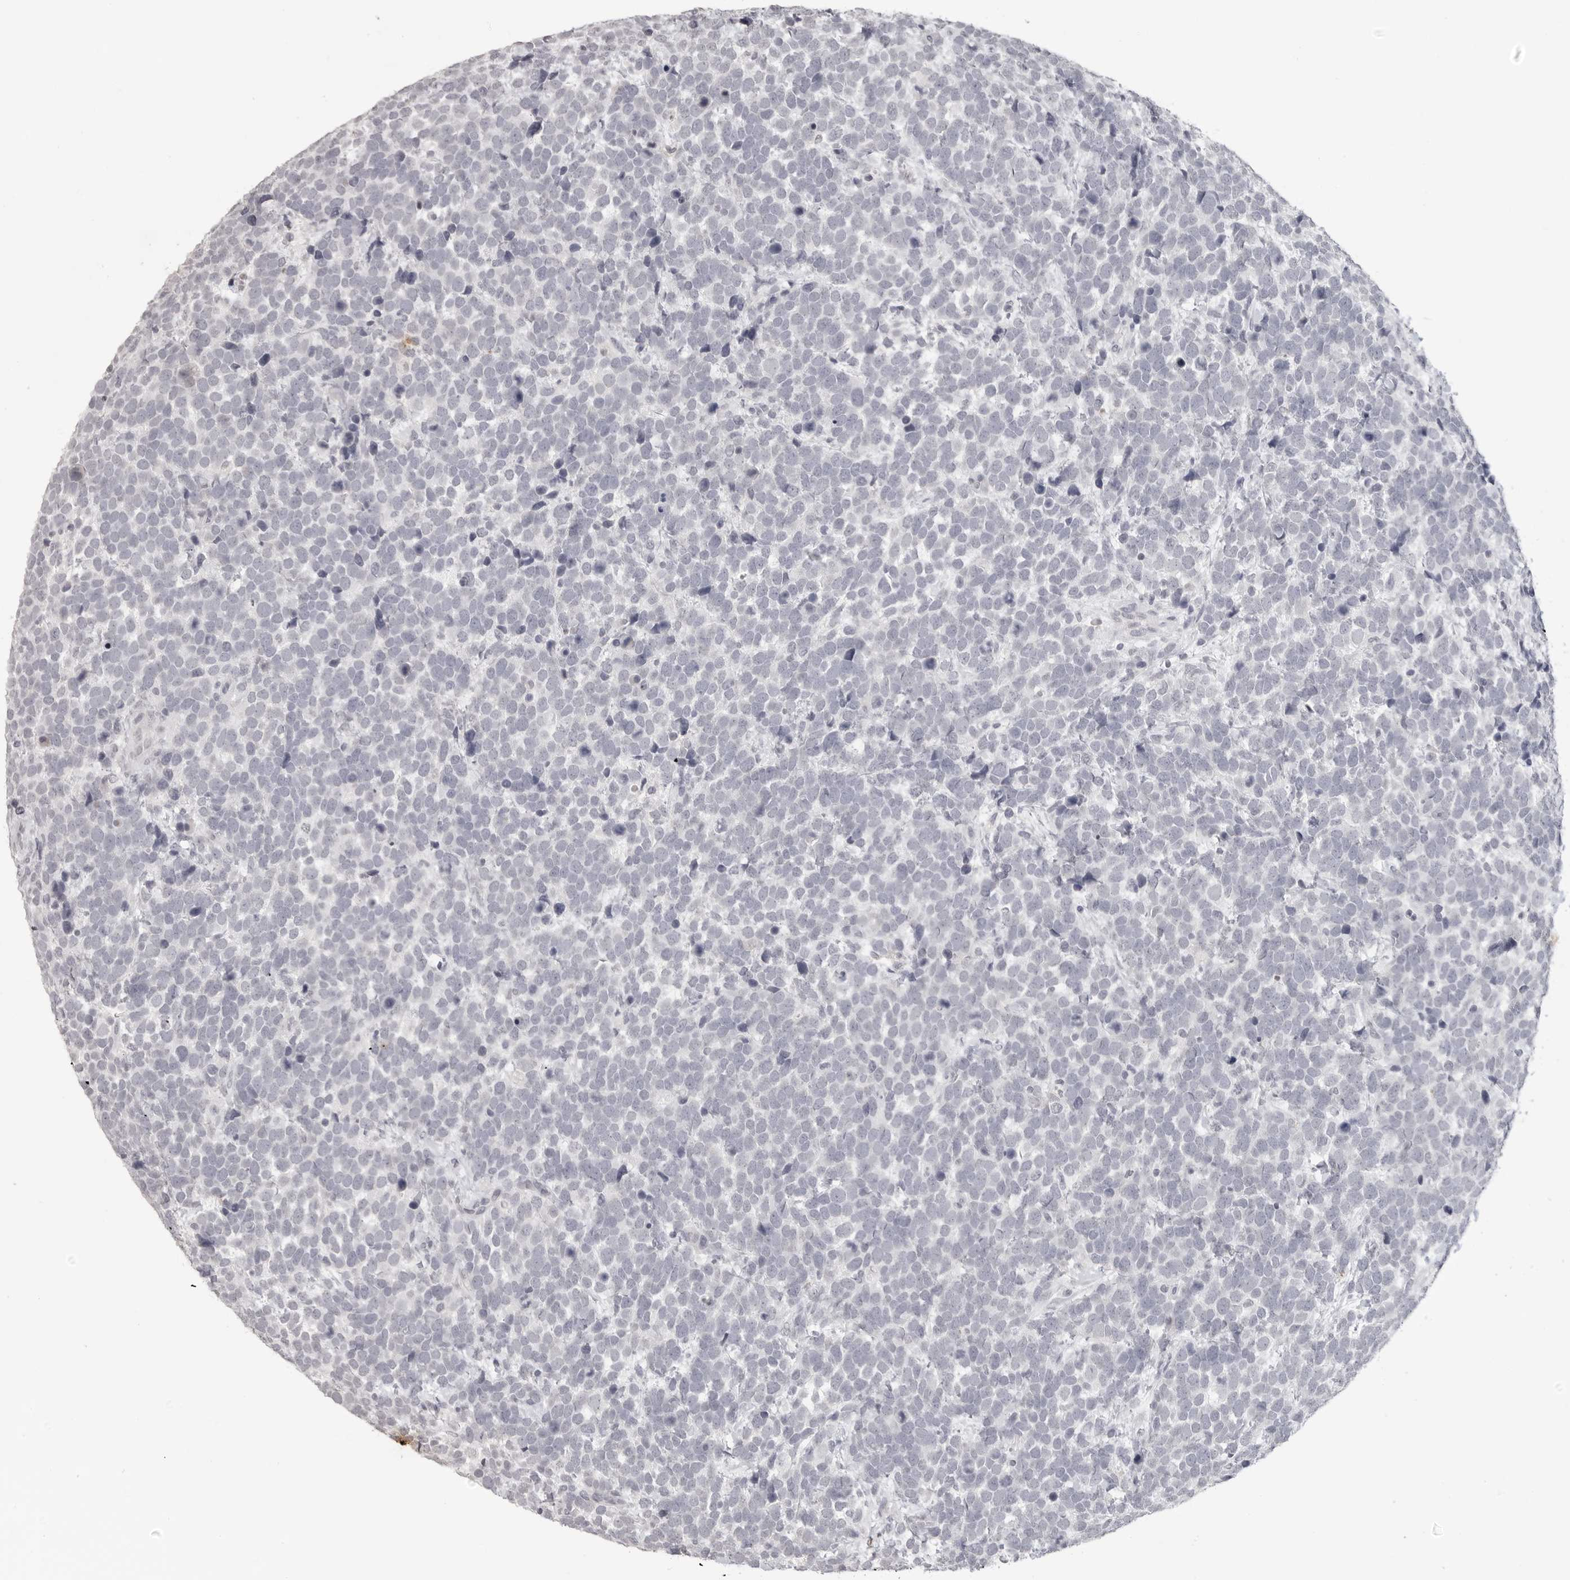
{"staining": {"intensity": "negative", "quantity": "none", "location": "none"}, "tissue": "urothelial cancer", "cell_type": "Tumor cells", "image_type": "cancer", "snomed": [{"axis": "morphology", "description": "Urothelial carcinoma, High grade"}, {"axis": "topography", "description": "Urinary bladder"}], "caption": "Immunohistochemistry (IHC) photomicrograph of human urothelial carcinoma (high-grade) stained for a protein (brown), which displays no positivity in tumor cells.", "gene": "PRSS1", "patient": {"sex": "female", "age": 82}}